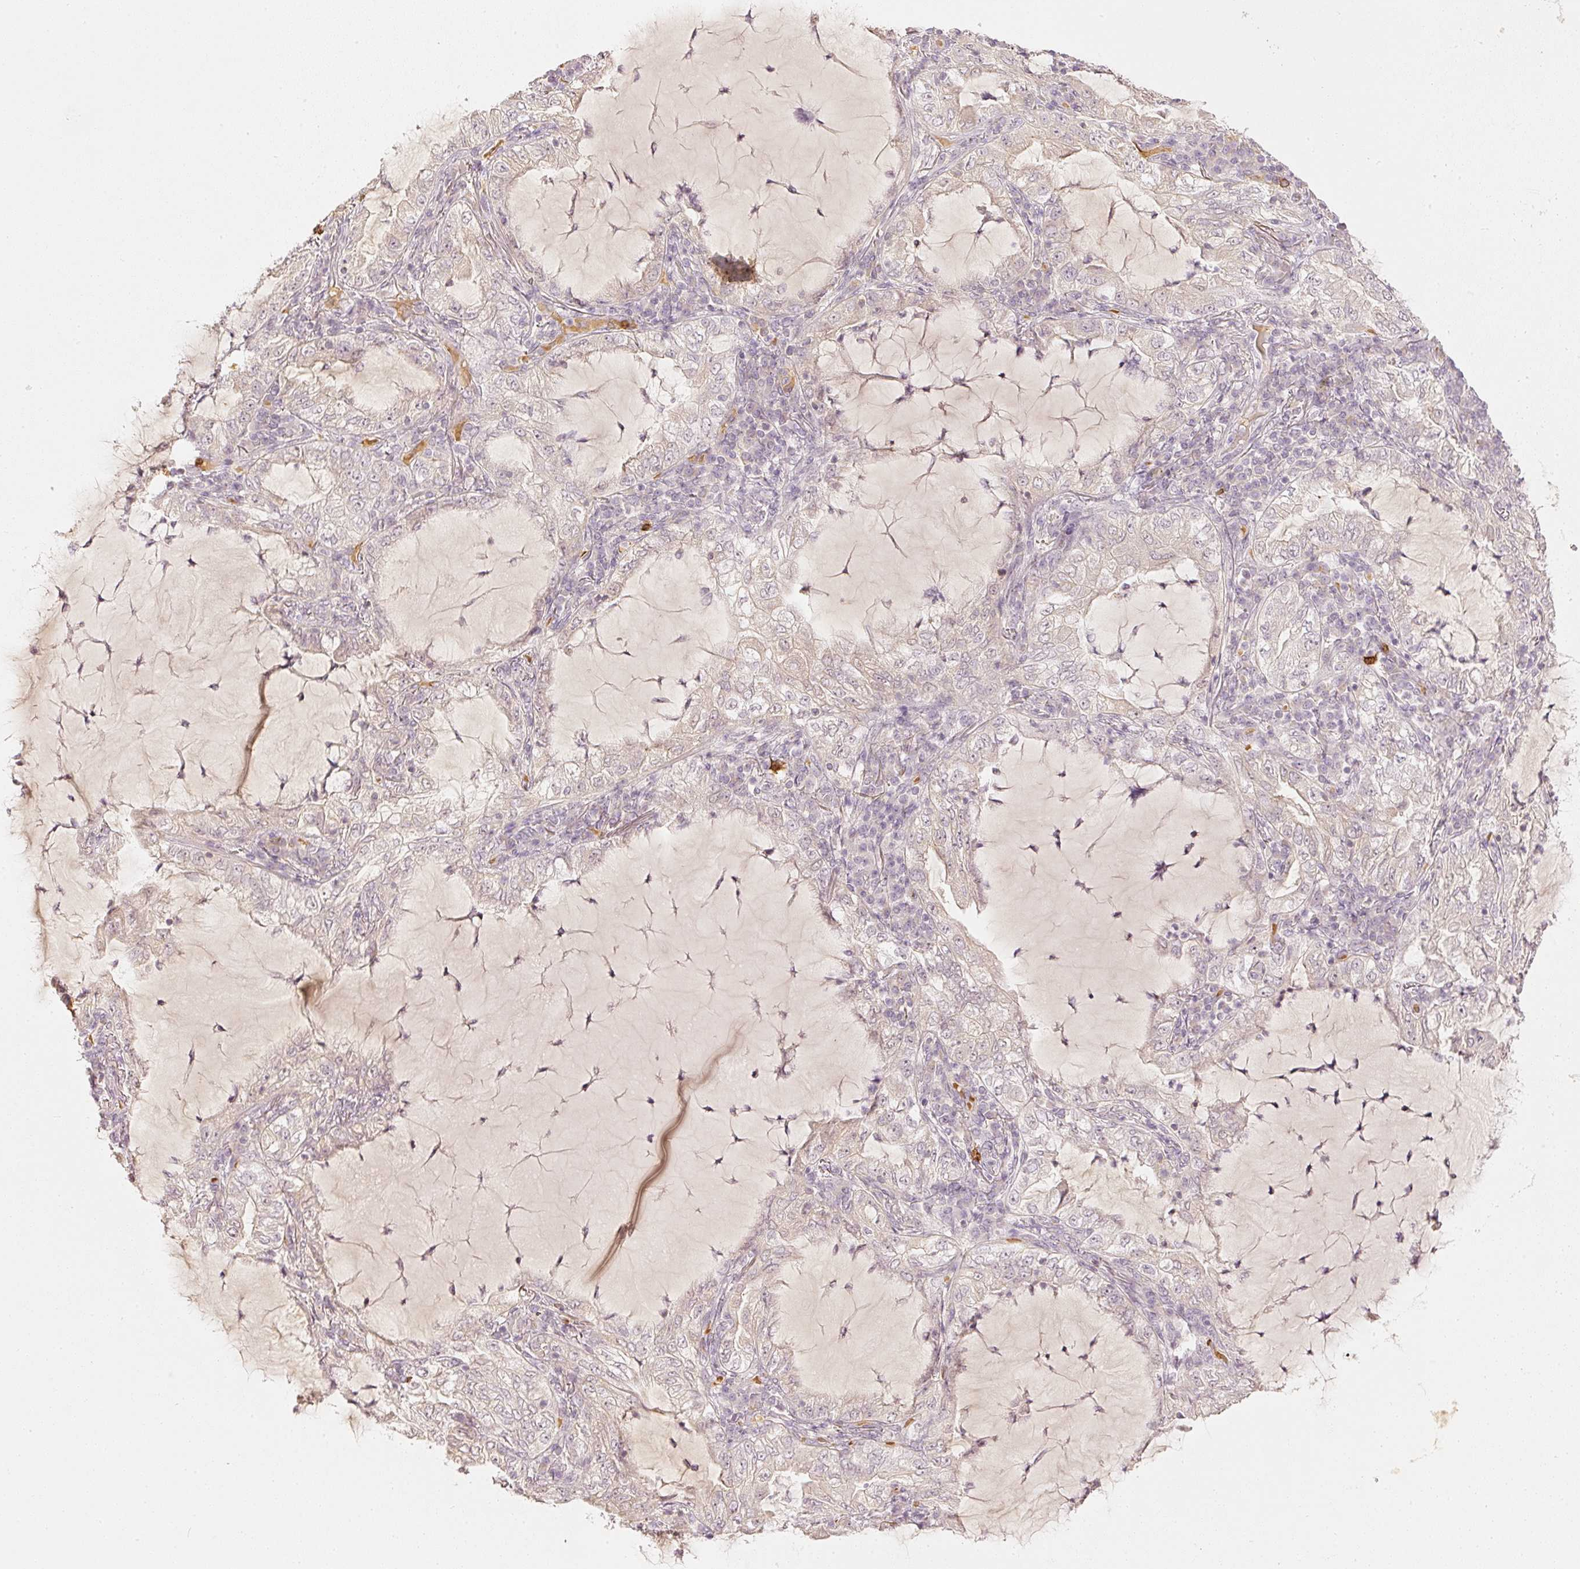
{"staining": {"intensity": "negative", "quantity": "none", "location": "none"}, "tissue": "lung cancer", "cell_type": "Tumor cells", "image_type": "cancer", "snomed": [{"axis": "morphology", "description": "Adenocarcinoma, NOS"}, {"axis": "topography", "description": "Lung"}], "caption": "This is an IHC photomicrograph of lung cancer. There is no positivity in tumor cells.", "gene": "GZMA", "patient": {"sex": "female", "age": 73}}